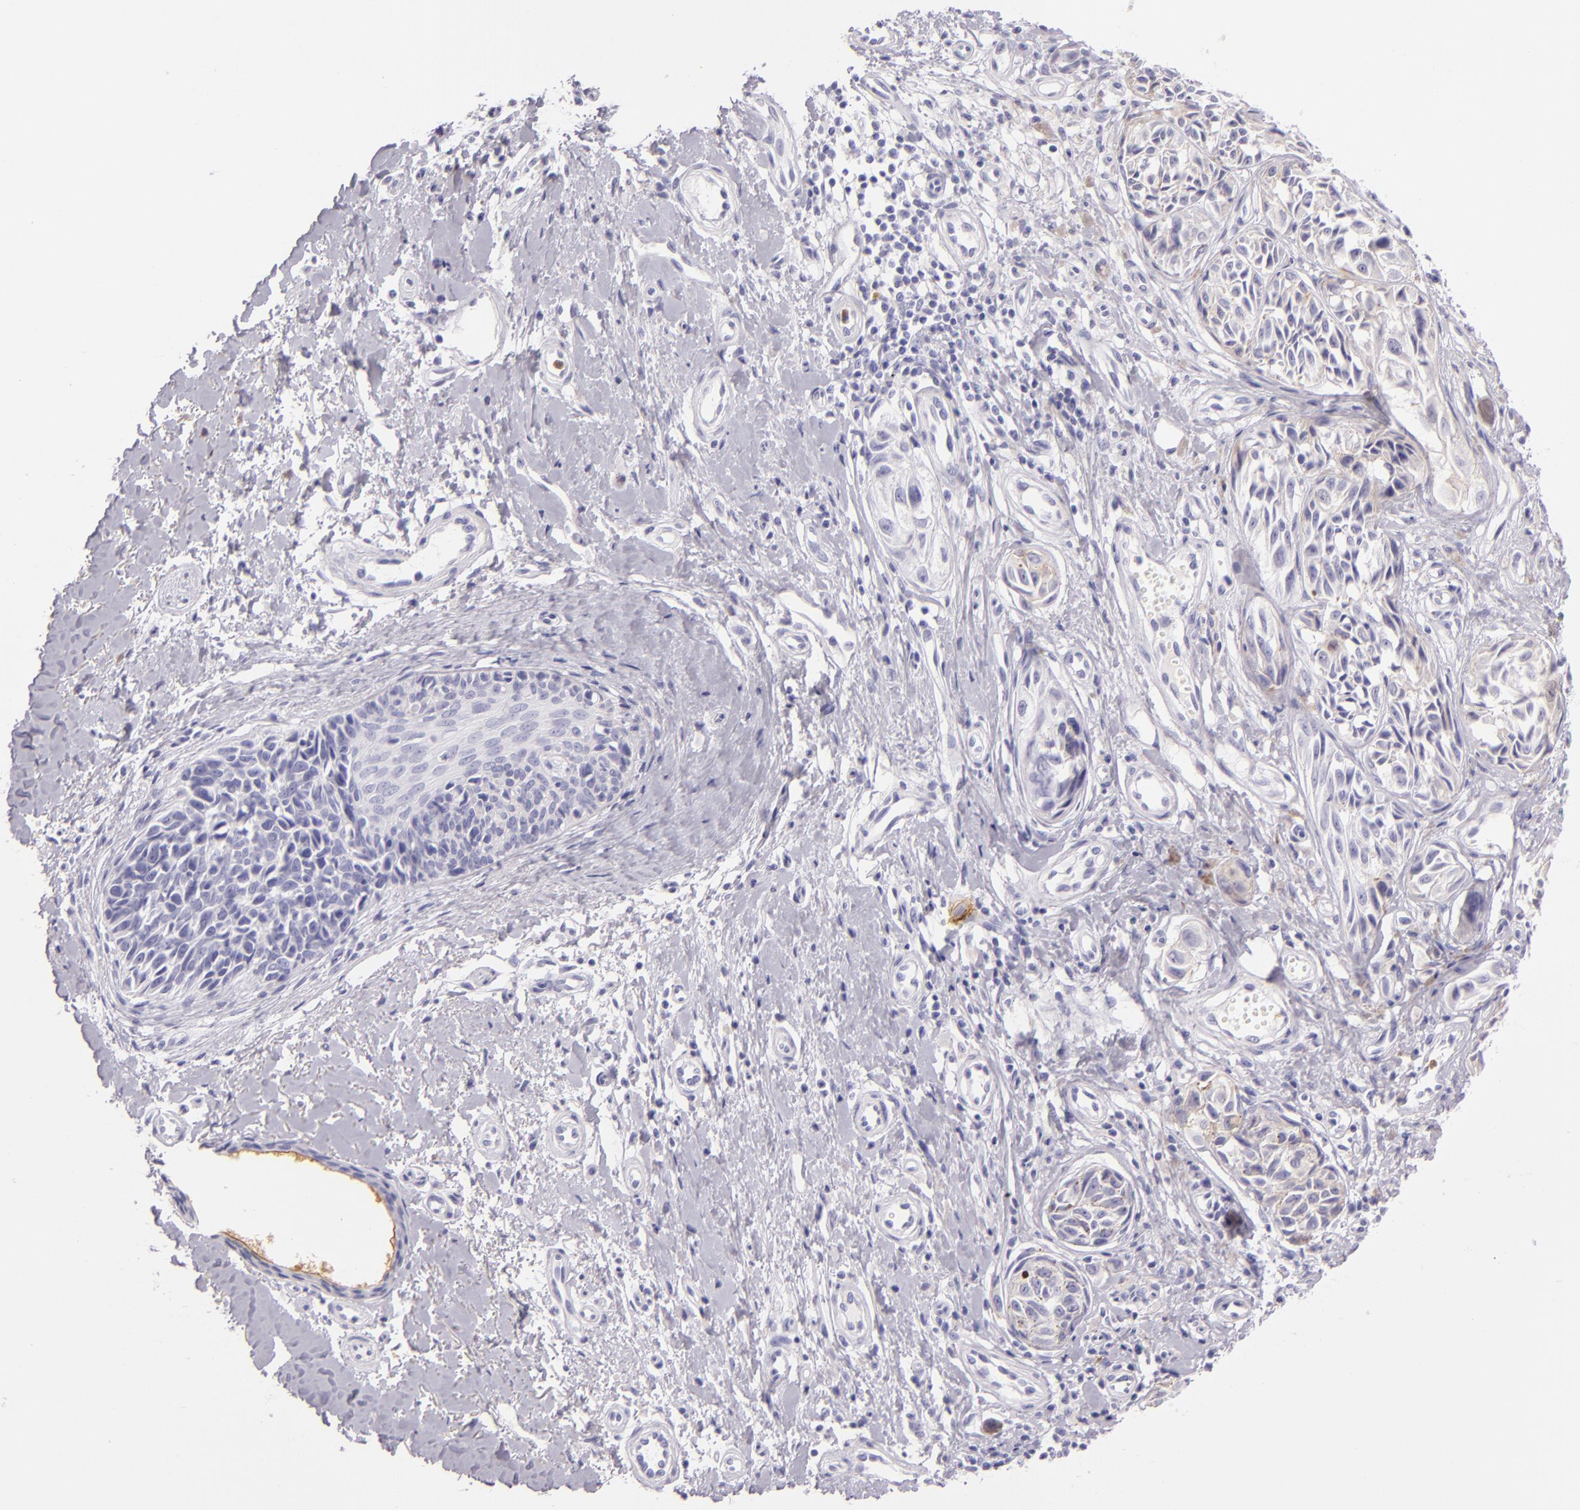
{"staining": {"intensity": "negative", "quantity": "none", "location": "none"}, "tissue": "melanoma", "cell_type": "Tumor cells", "image_type": "cancer", "snomed": [{"axis": "morphology", "description": "Malignant melanoma, NOS"}, {"axis": "topography", "description": "Skin"}], "caption": "The photomicrograph shows no staining of tumor cells in melanoma.", "gene": "CEACAM1", "patient": {"sex": "male", "age": 67}}